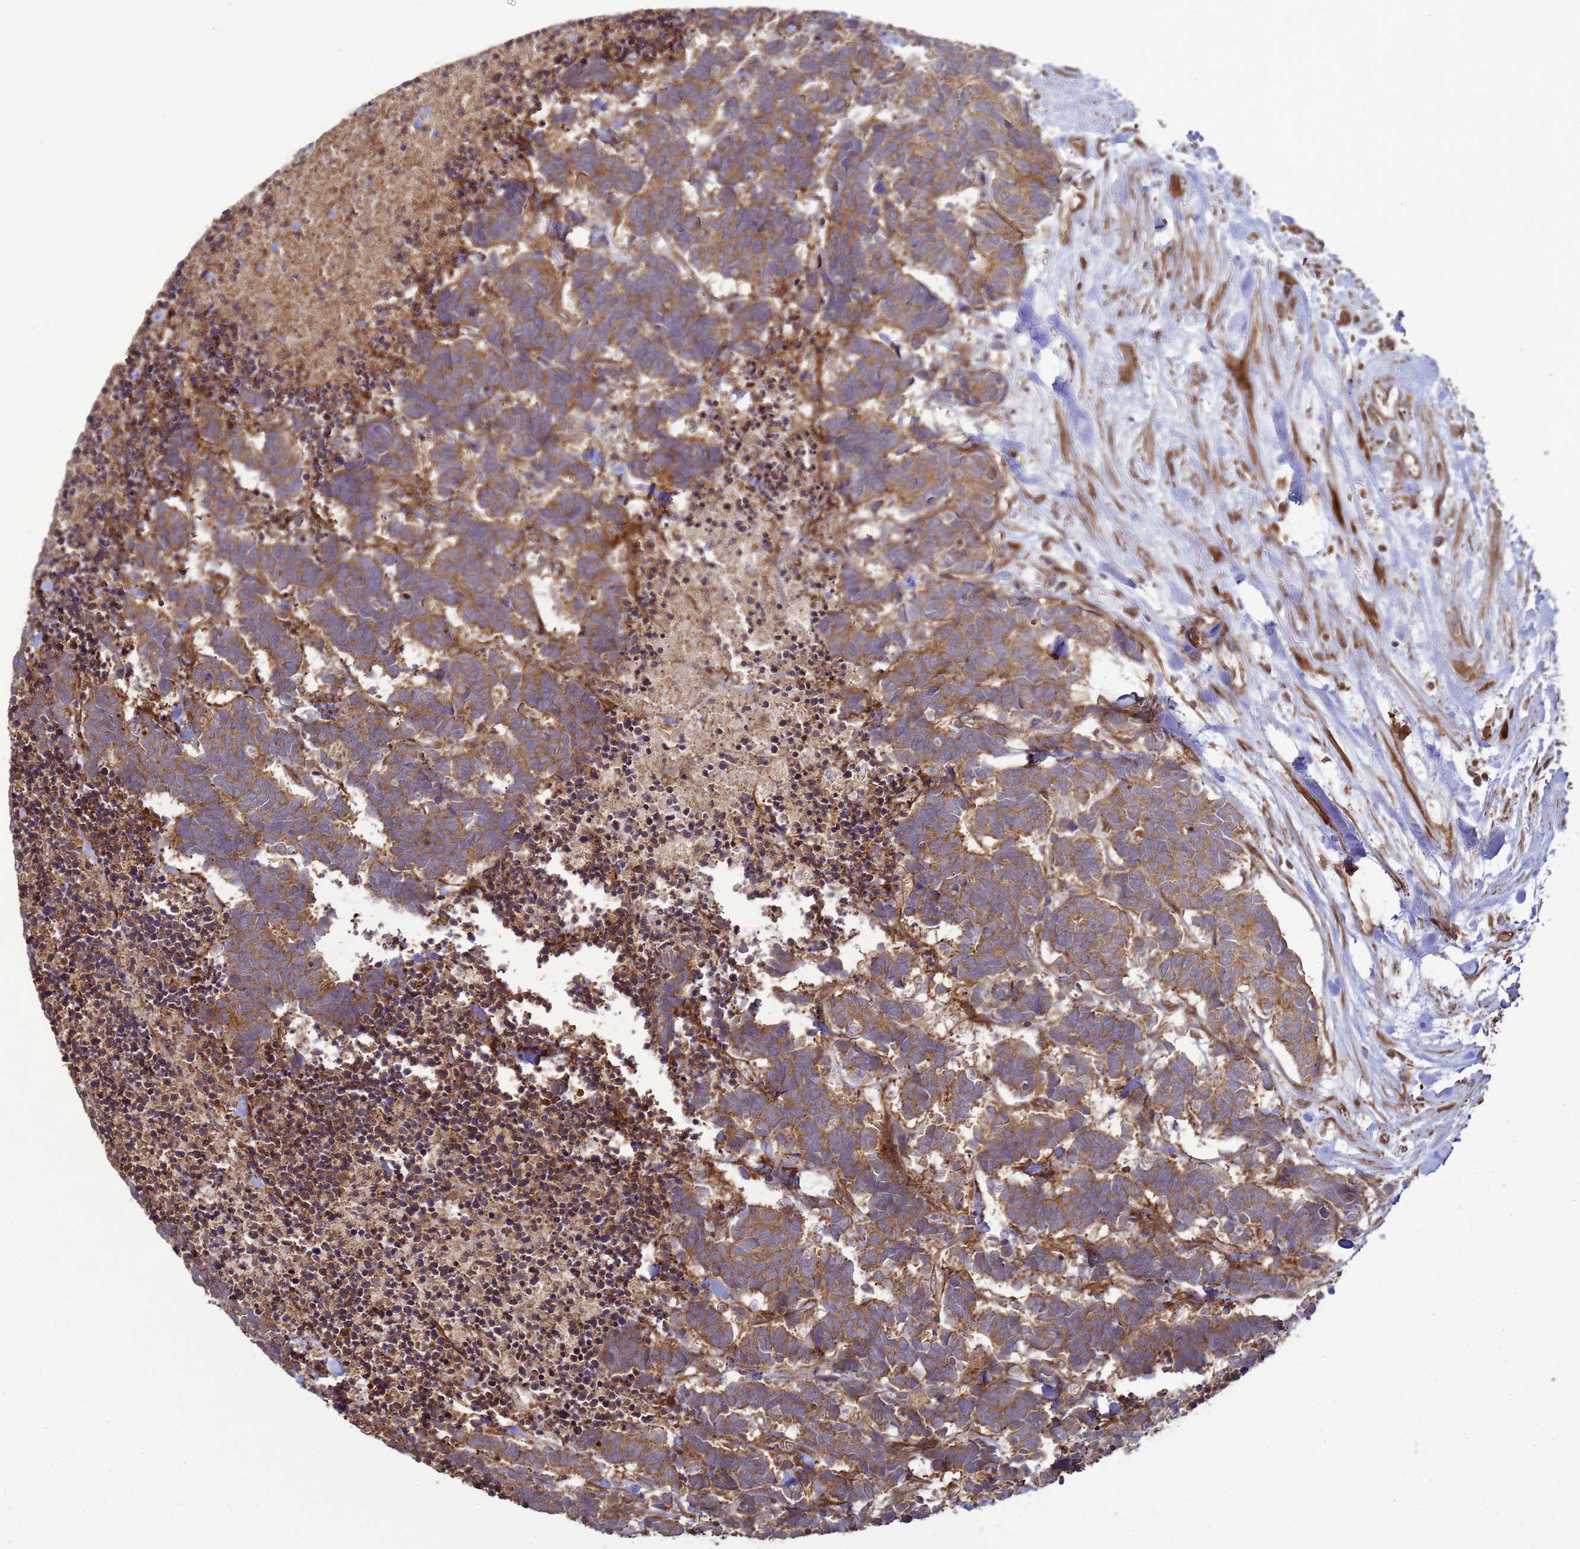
{"staining": {"intensity": "moderate", "quantity": ">75%", "location": "cytoplasmic/membranous"}, "tissue": "carcinoid", "cell_type": "Tumor cells", "image_type": "cancer", "snomed": [{"axis": "morphology", "description": "Carcinoma, NOS"}, {"axis": "morphology", "description": "Carcinoid, malignant, NOS"}, {"axis": "topography", "description": "Urinary bladder"}], "caption": "Immunohistochemical staining of malignant carcinoid demonstrates medium levels of moderate cytoplasmic/membranous protein expression in approximately >75% of tumor cells.", "gene": "CNOT1", "patient": {"sex": "male", "age": 57}}